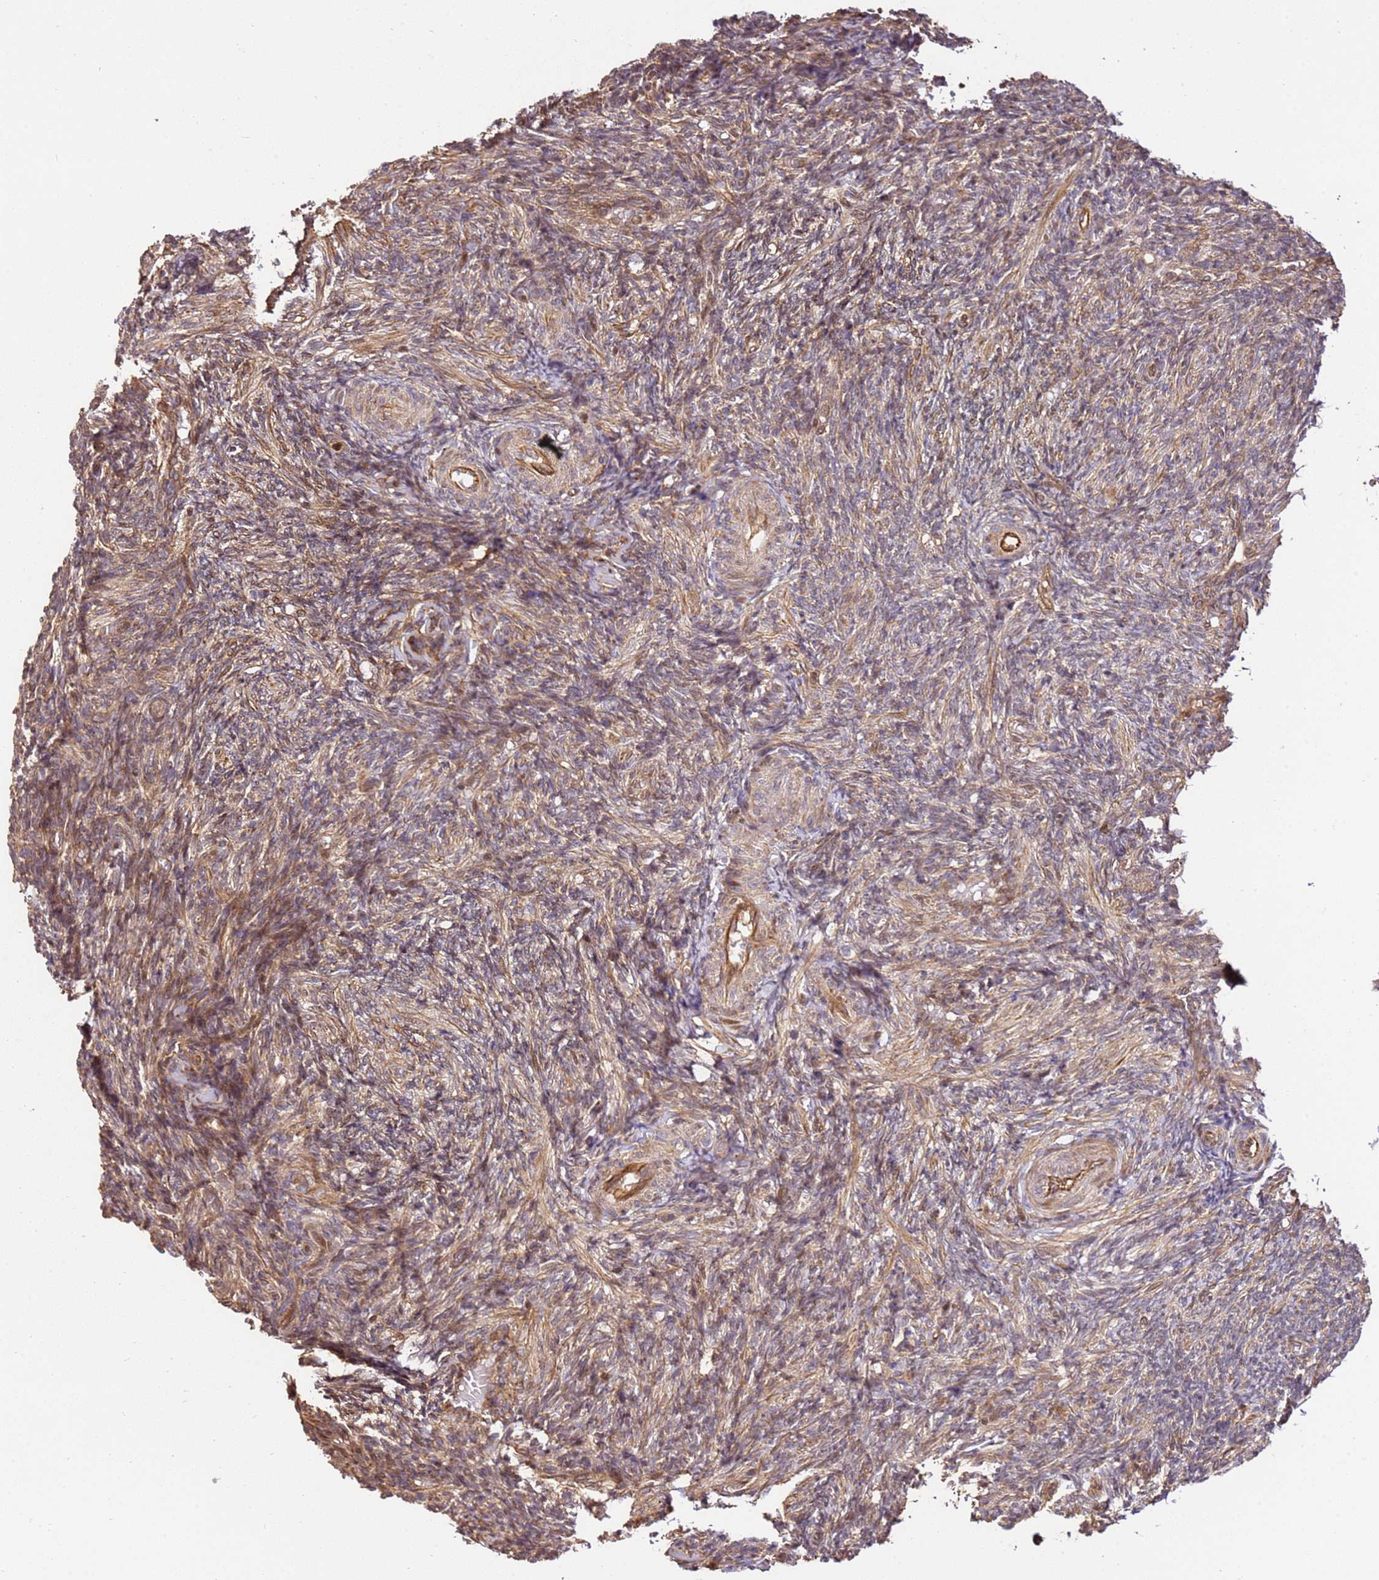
{"staining": {"intensity": "moderate", "quantity": ">75%", "location": "cytoplasmic/membranous"}, "tissue": "ovary", "cell_type": "Ovarian stroma cells", "image_type": "normal", "snomed": [{"axis": "morphology", "description": "Normal tissue, NOS"}, {"axis": "topography", "description": "Ovary"}], "caption": "The micrograph reveals a brown stain indicating the presence of a protein in the cytoplasmic/membranous of ovarian stroma cells in ovary.", "gene": "KATNAL2", "patient": {"sex": "female", "age": 27}}